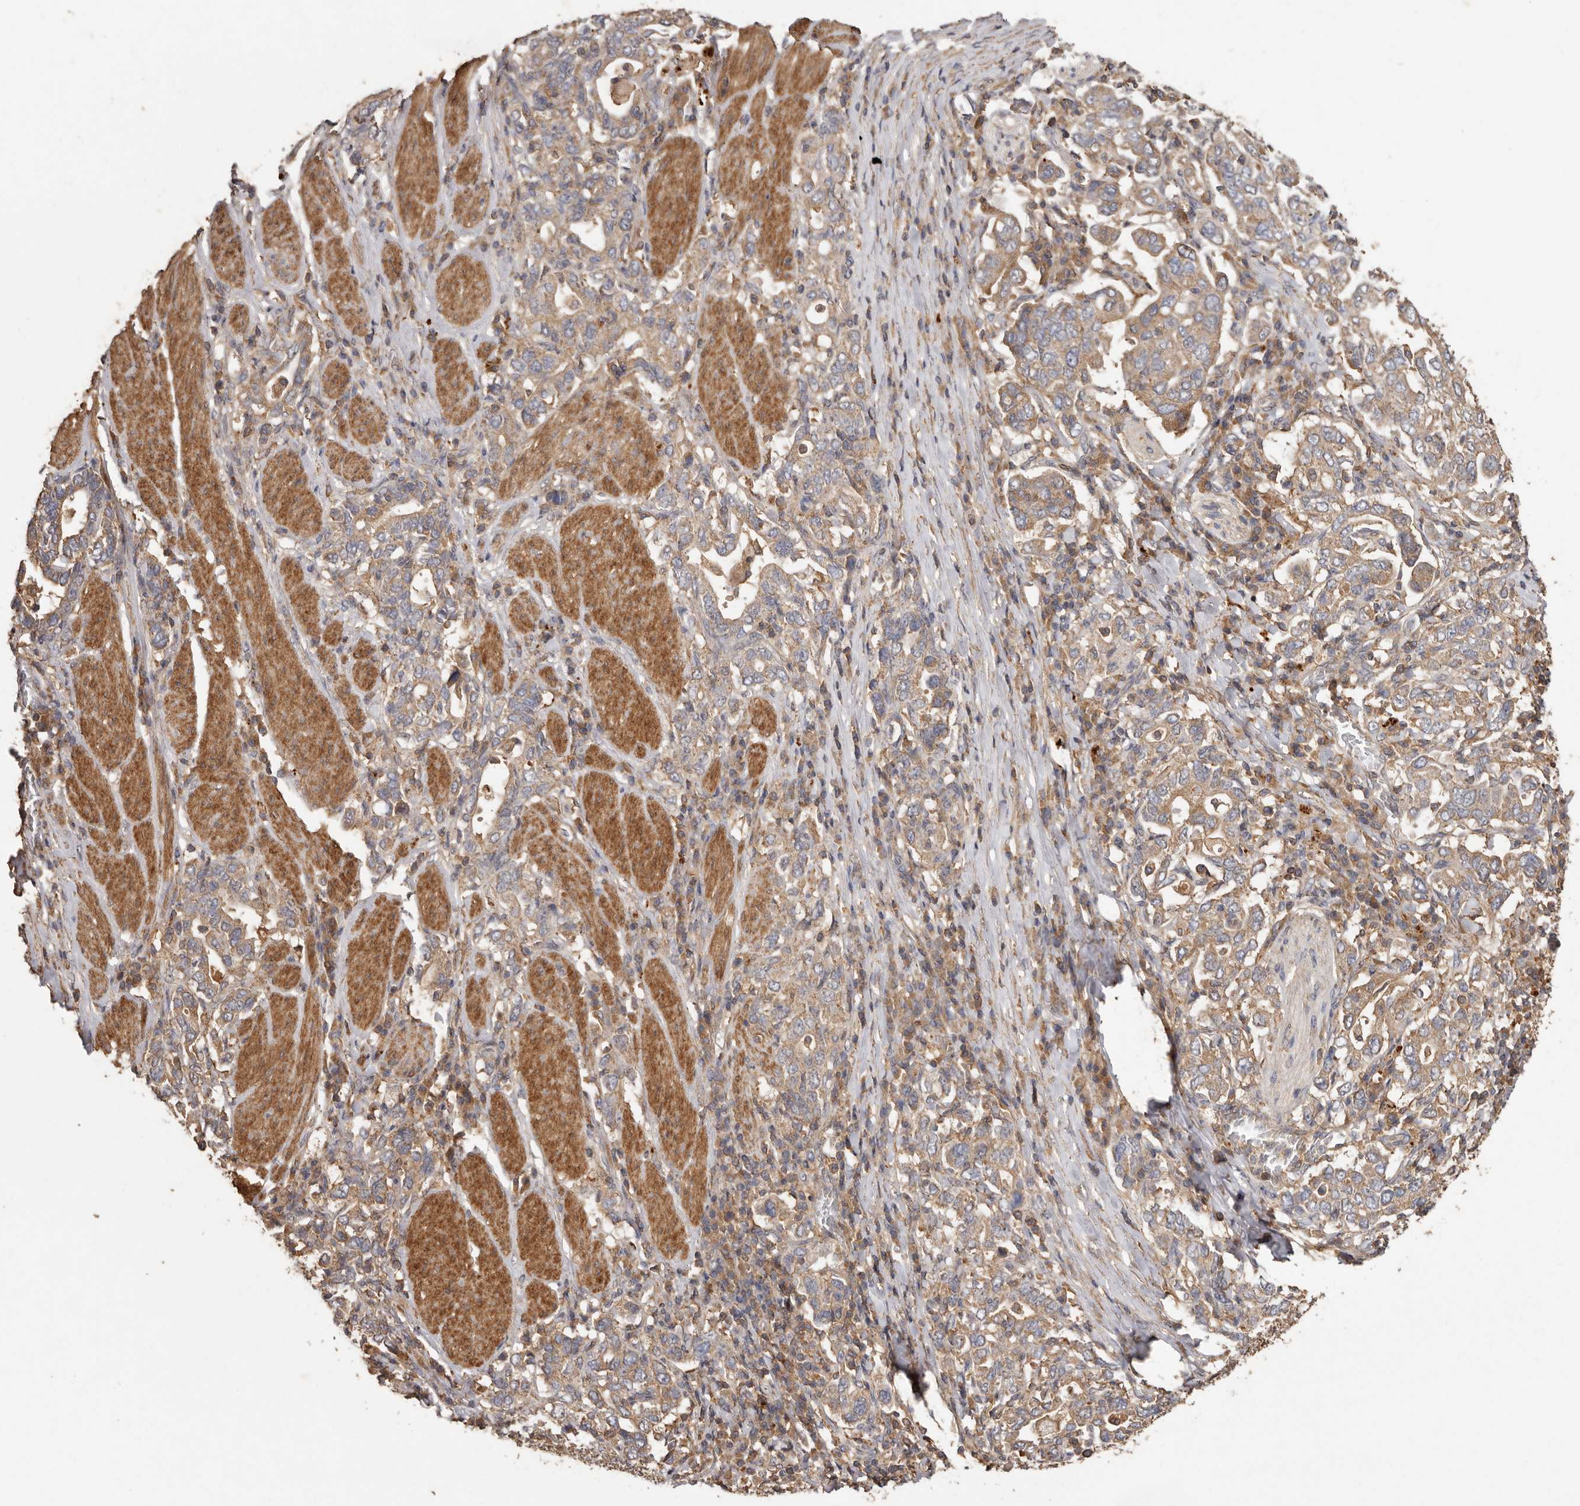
{"staining": {"intensity": "weak", "quantity": ">75%", "location": "cytoplasmic/membranous"}, "tissue": "stomach cancer", "cell_type": "Tumor cells", "image_type": "cancer", "snomed": [{"axis": "morphology", "description": "Adenocarcinoma, NOS"}, {"axis": "topography", "description": "Stomach, upper"}], "caption": "A micrograph of stomach cancer (adenocarcinoma) stained for a protein reveals weak cytoplasmic/membranous brown staining in tumor cells.", "gene": "RWDD1", "patient": {"sex": "male", "age": 62}}